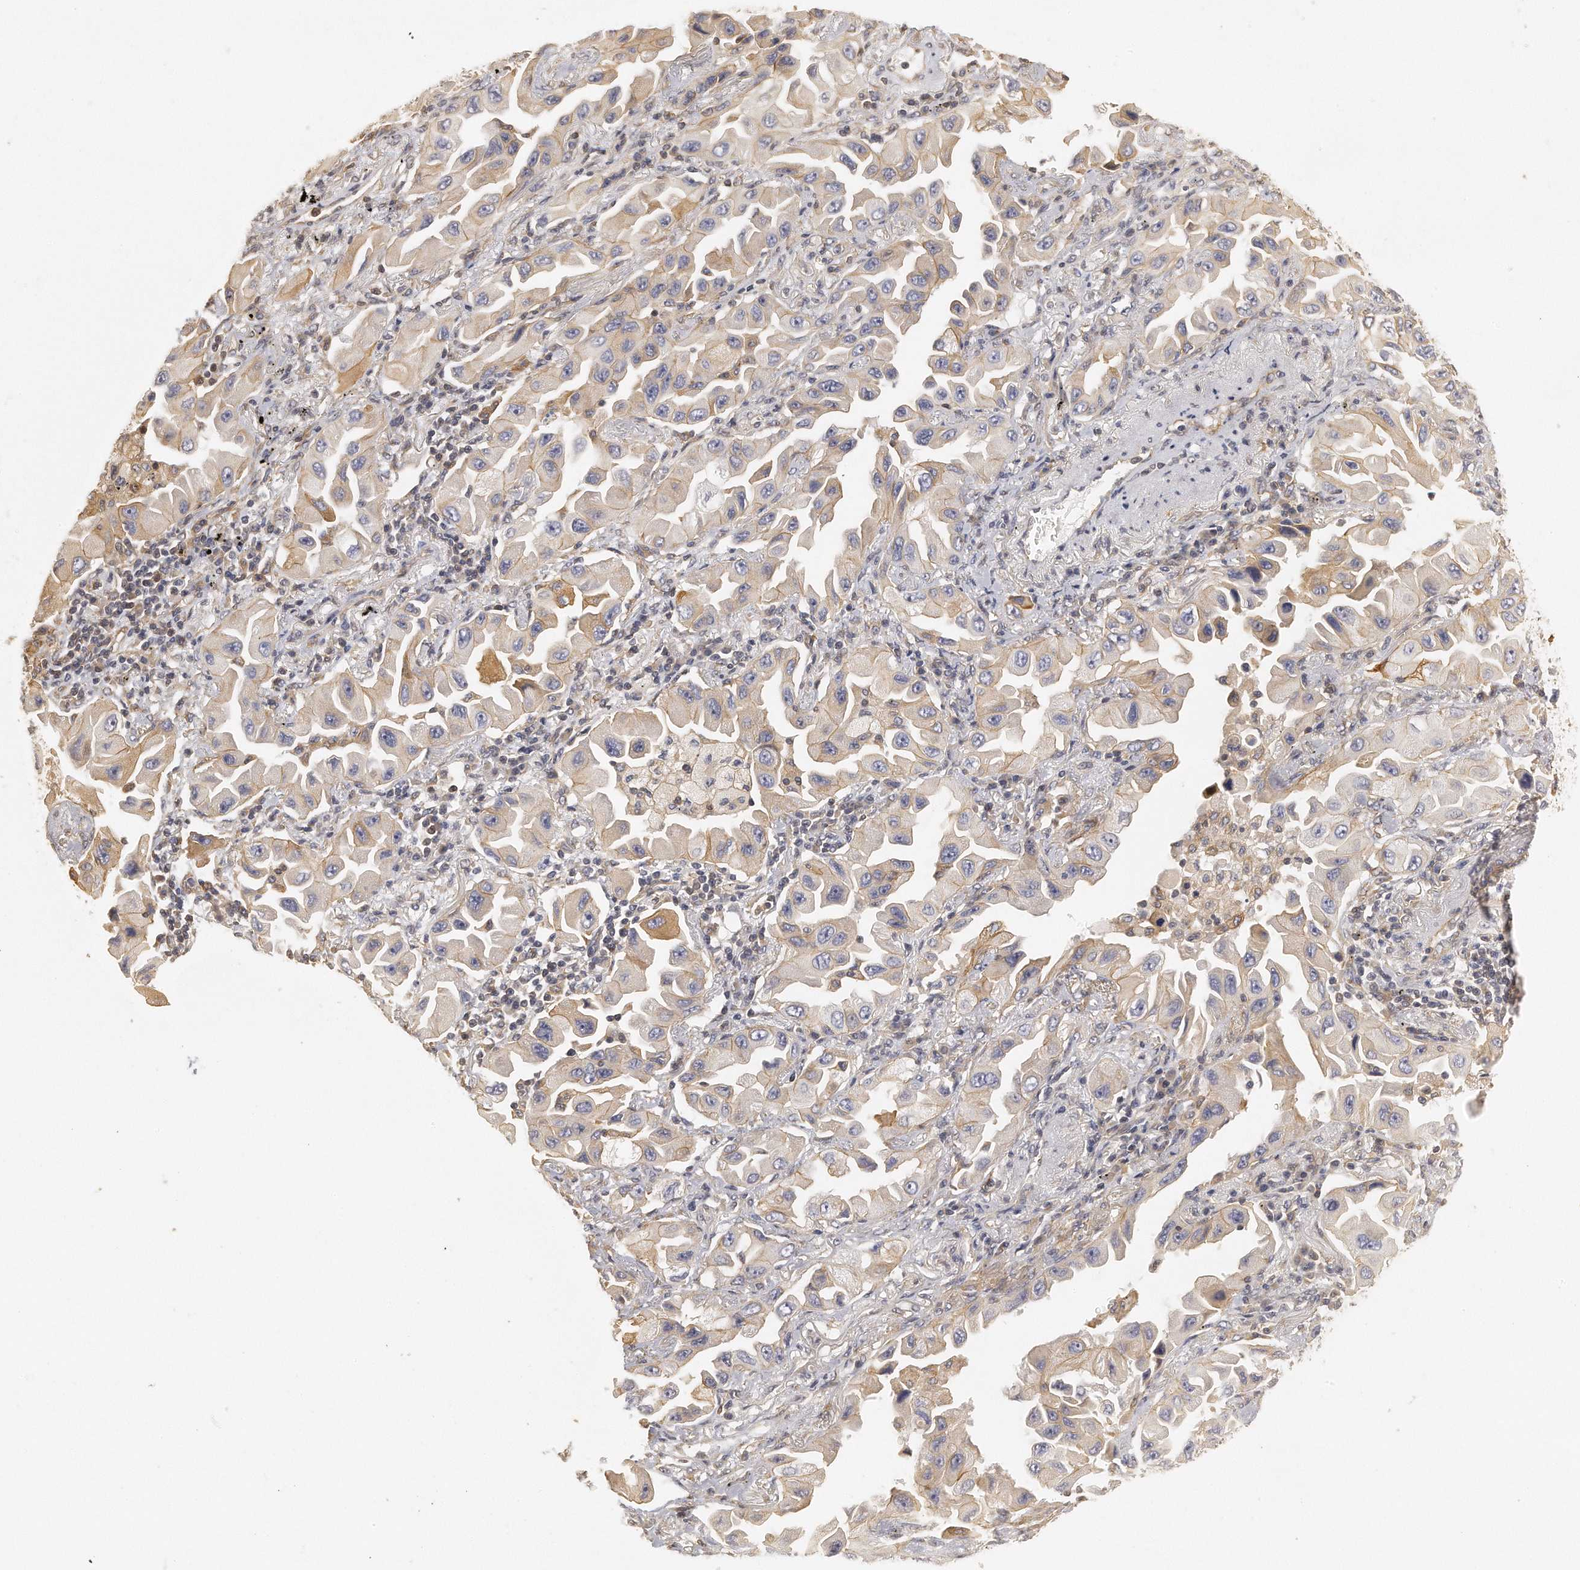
{"staining": {"intensity": "moderate", "quantity": "<25%", "location": "cytoplasmic/membranous"}, "tissue": "lung cancer", "cell_type": "Tumor cells", "image_type": "cancer", "snomed": [{"axis": "morphology", "description": "Adenocarcinoma, NOS"}, {"axis": "topography", "description": "Lung"}], "caption": "There is low levels of moderate cytoplasmic/membranous positivity in tumor cells of lung adenocarcinoma, as demonstrated by immunohistochemical staining (brown color).", "gene": "CHST7", "patient": {"sex": "female", "age": 65}}